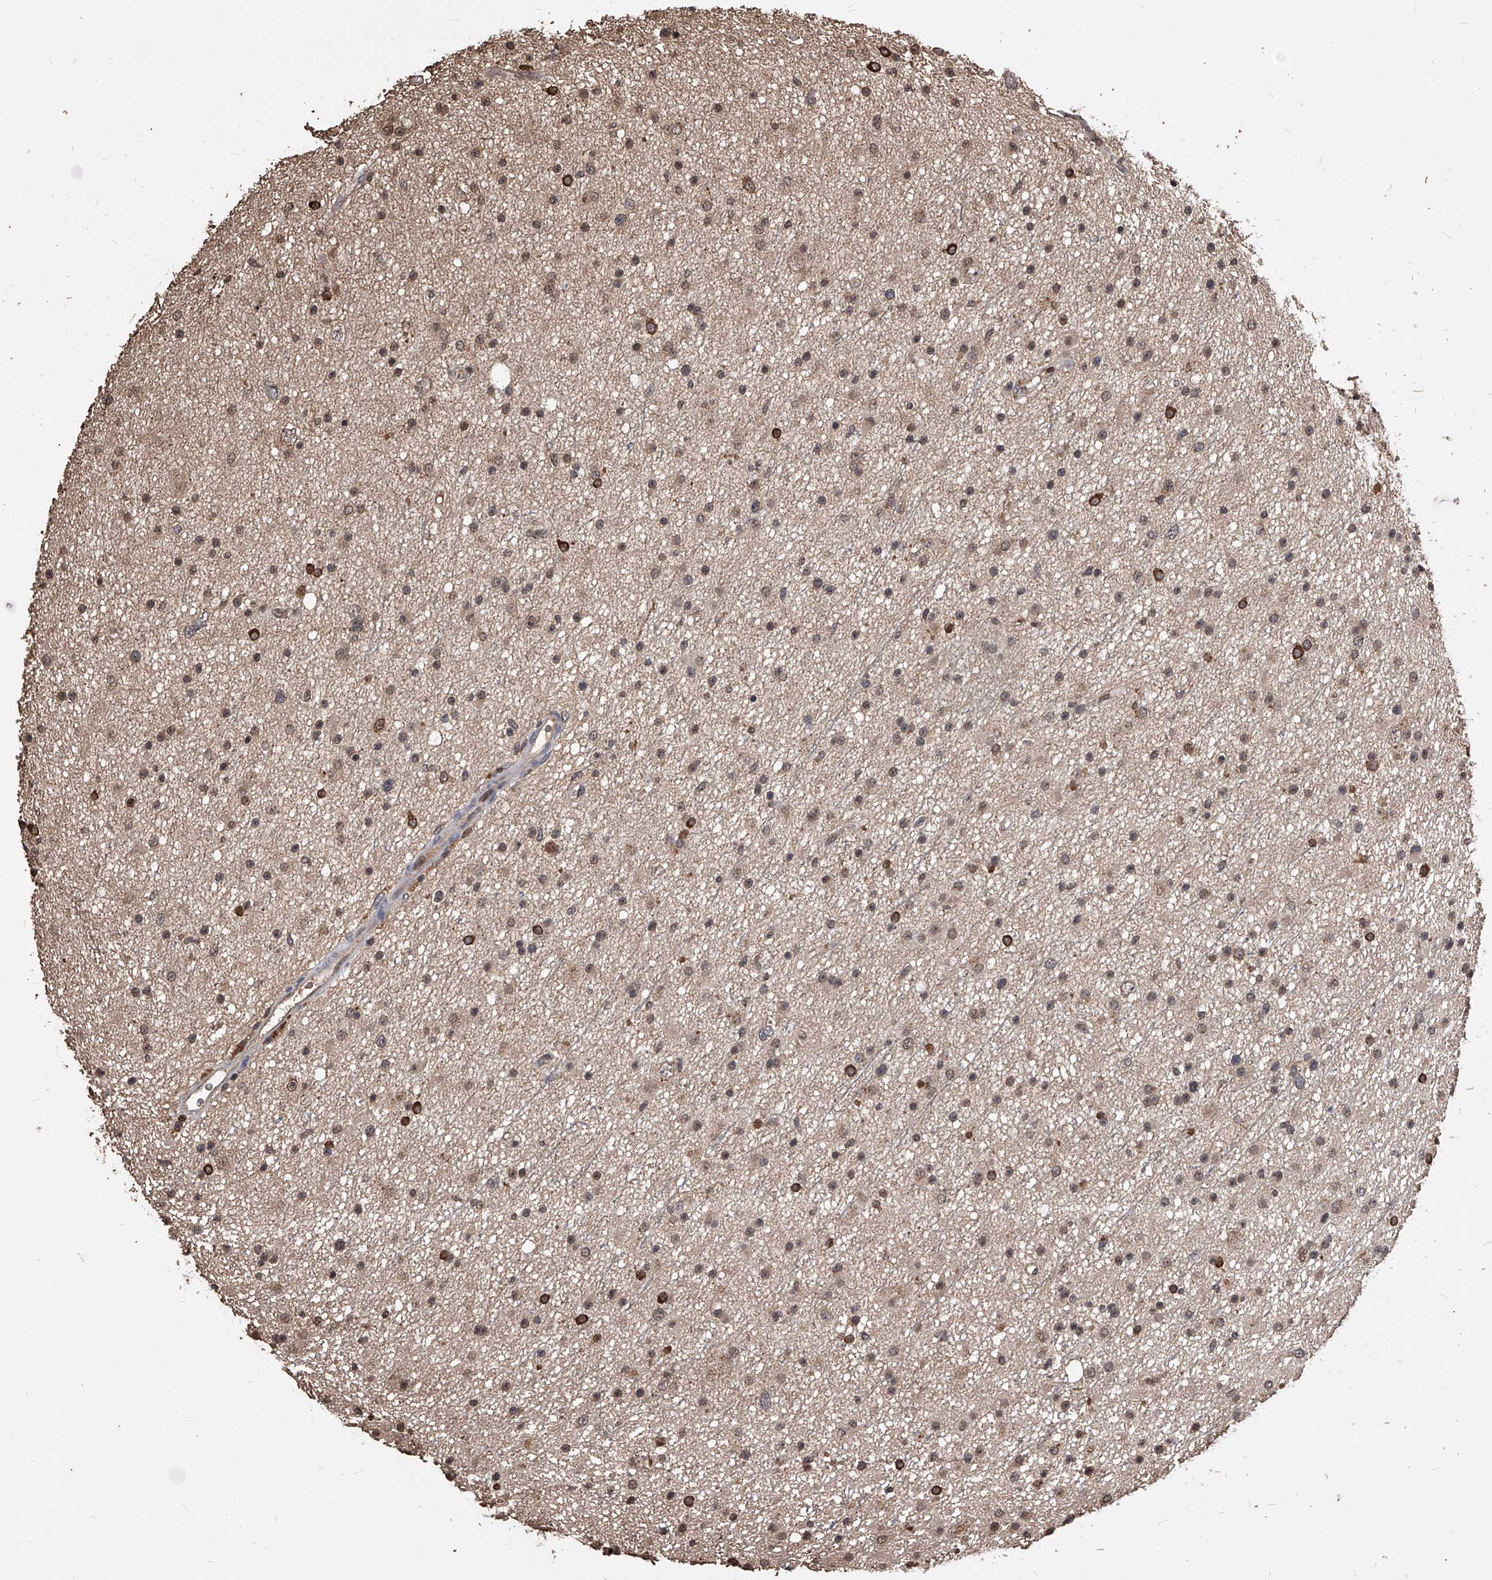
{"staining": {"intensity": "moderate", "quantity": ">75%", "location": "cytoplasmic/membranous,nuclear"}, "tissue": "glioma", "cell_type": "Tumor cells", "image_type": "cancer", "snomed": [{"axis": "morphology", "description": "Glioma, malignant, Low grade"}, {"axis": "topography", "description": "Cerebral cortex"}], "caption": "High-power microscopy captured an IHC histopathology image of malignant glioma (low-grade), revealing moderate cytoplasmic/membranous and nuclear expression in about >75% of tumor cells.", "gene": "ID1", "patient": {"sex": "female", "age": 39}}